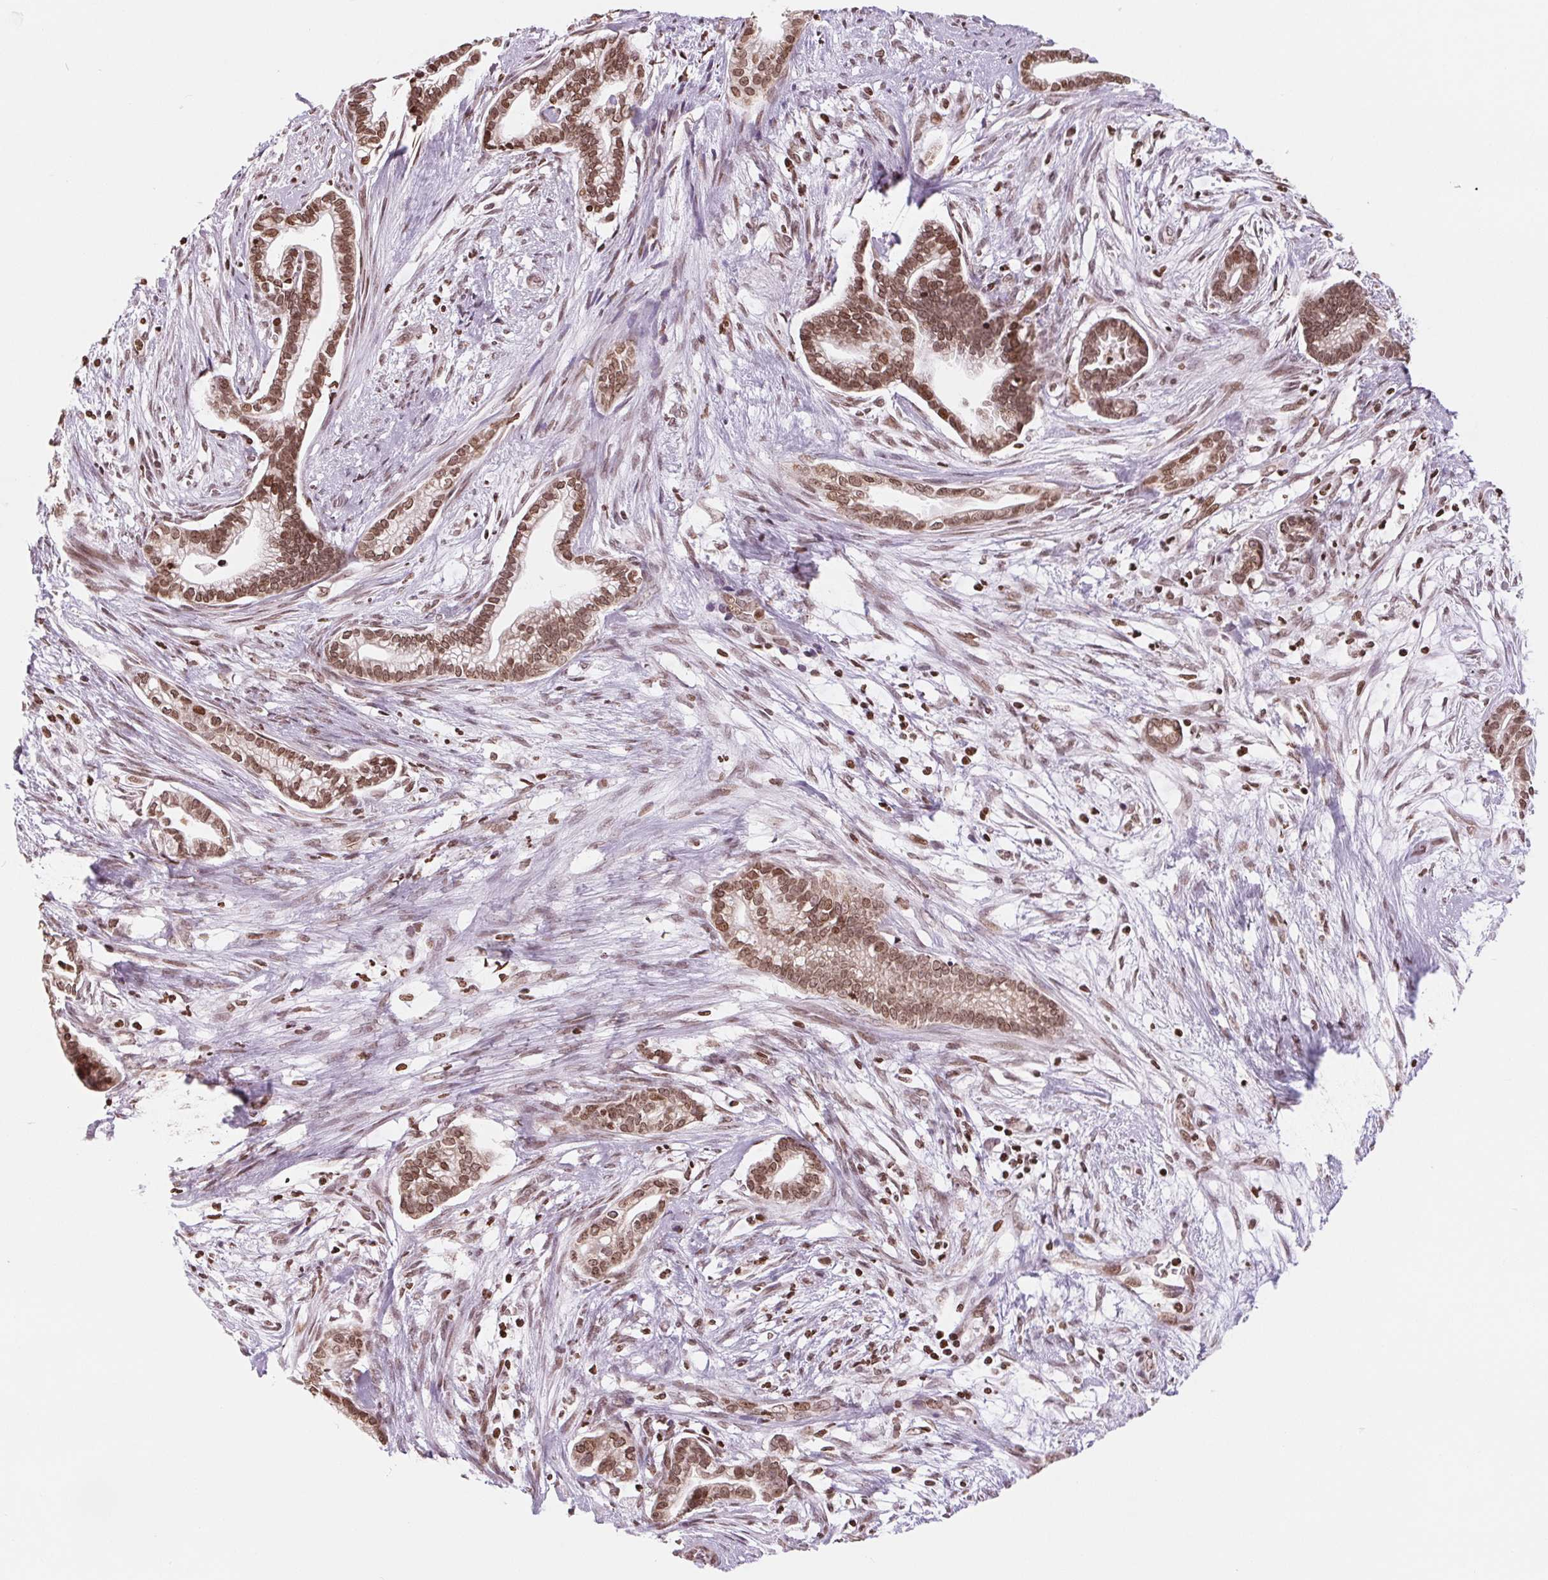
{"staining": {"intensity": "moderate", "quantity": ">75%", "location": "nuclear"}, "tissue": "cervical cancer", "cell_type": "Tumor cells", "image_type": "cancer", "snomed": [{"axis": "morphology", "description": "Adenocarcinoma, NOS"}, {"axis": "topography", "description": "Cervix"}], "caption": "Moderate nuclear staining for a protein is present in approximately >75% of tumor cells of adenocarcinoma (cervical) using IHC.", "gene": "SMIM12", "patient": {"sex": "female", "age": 62}}